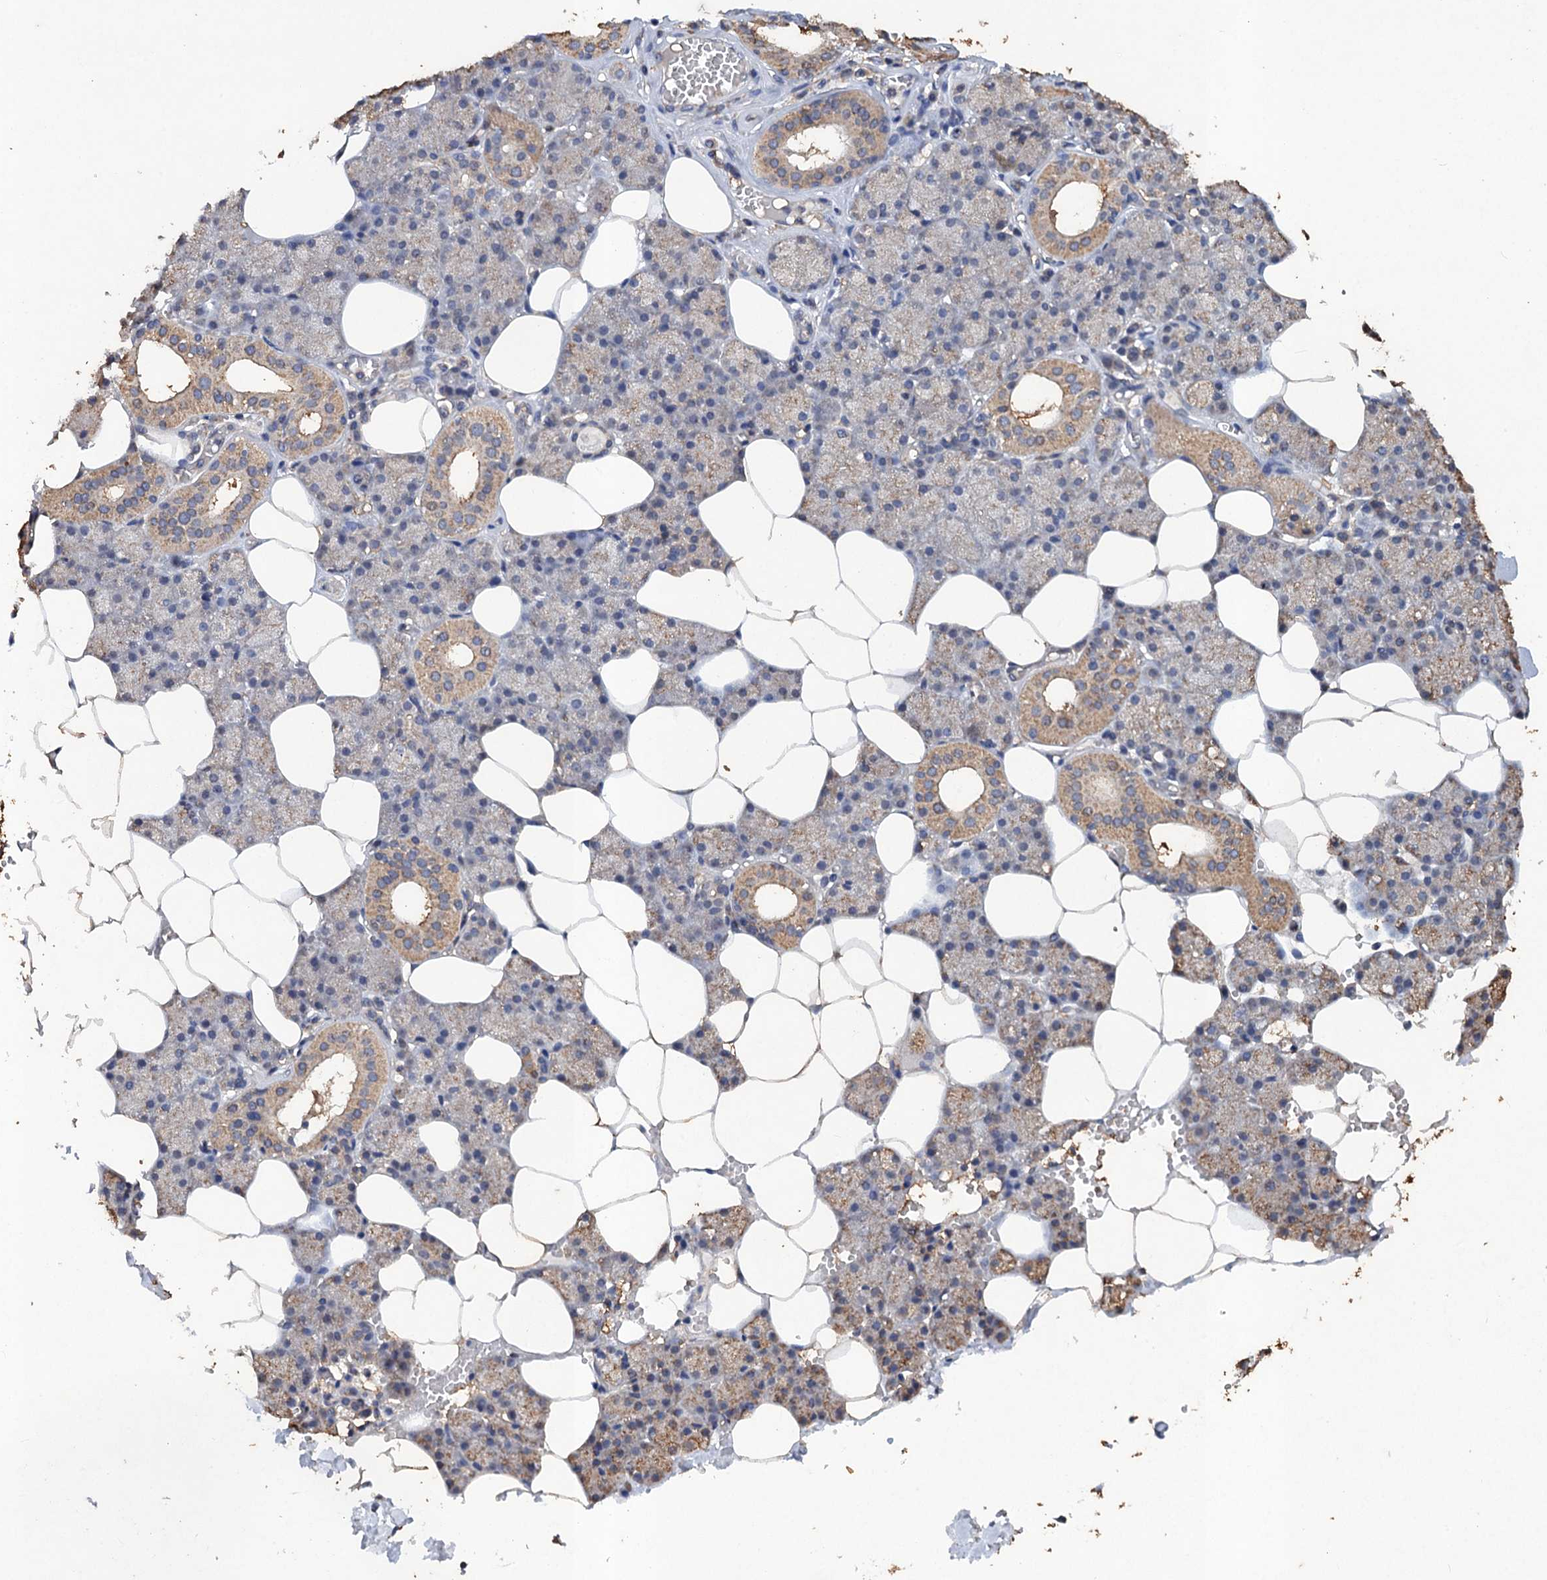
{"staining": {"intensity": "strong", "quantity": "<25%", "location": "cytoplasmic/membranous"}, "tissue": "salivary gland", "cell_type": "Glandular cells", "image_type": "normal", "snomed": [{"axis": "morphology", "description": "Normal tissue, NOS"}, {"axis": "topography", "description": "Salivary gland"}], "caption": "Strong cytoplasmic/membranous expression for a protein is appreciated in approximately <25% of glandular cells of unremarkable salivary gland using immunohistochemistry (IHC).", "gene": "SCUBE3", "patient": {"sex": "male", "age": 62}}